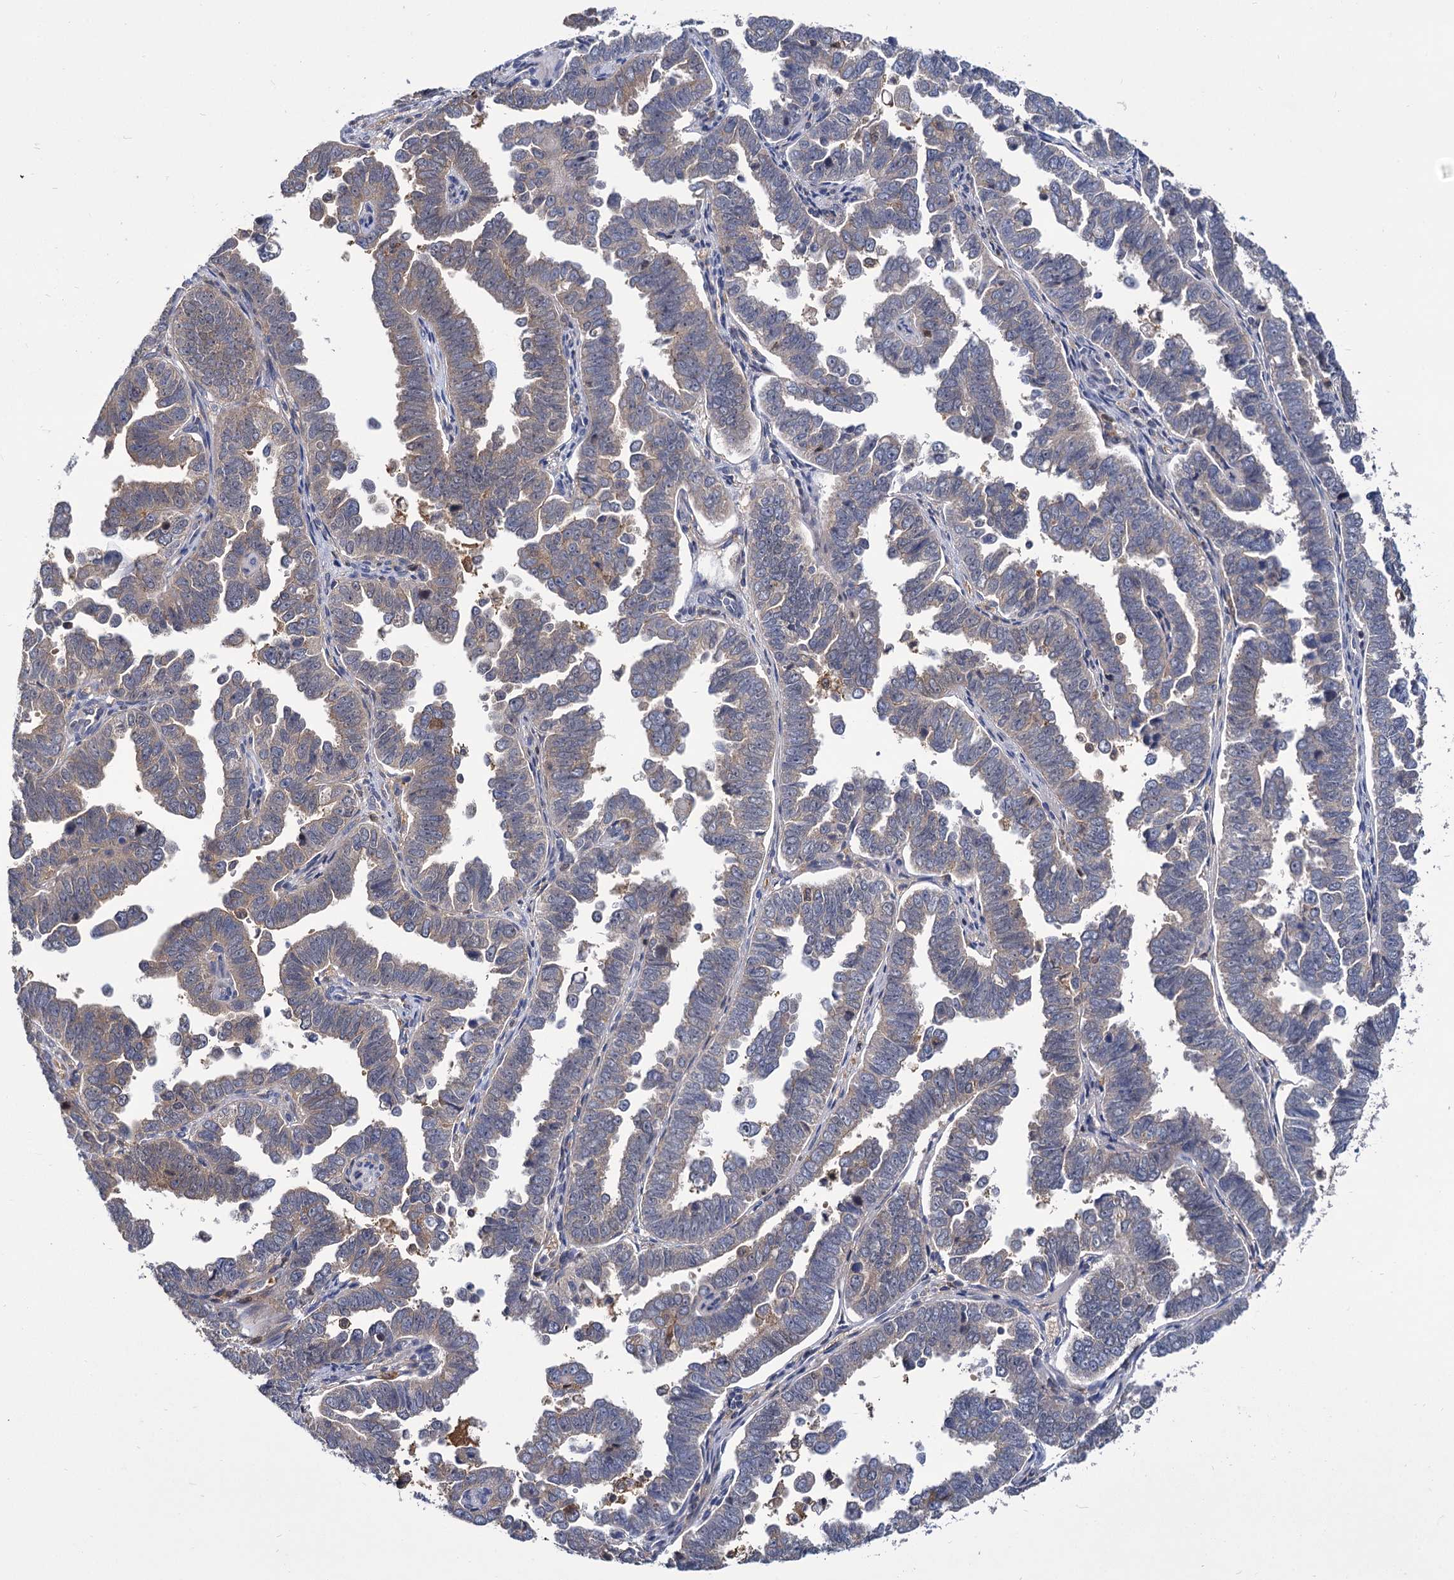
{"staining": {"intensity": "negative", "quantity": "none", "location": "none"}, "tissue": "endometrial cancer", "cell_type": "Tumor cells", "image_type": "cancer", "snomed": [{"axis": "morphology", "description": "Adenocarcinoma, NOS"}, {"axis": "topography", "description": "Endometrium"}], "caption": "Tumor cells are negative for brown protein staining in endometrial cancer. The staining is performed using DAB brown chromogen with nuclei counter-stained in using hematoxylin.", "gene": "GCLC", "patient": {"sex": "female", "age": 75}}